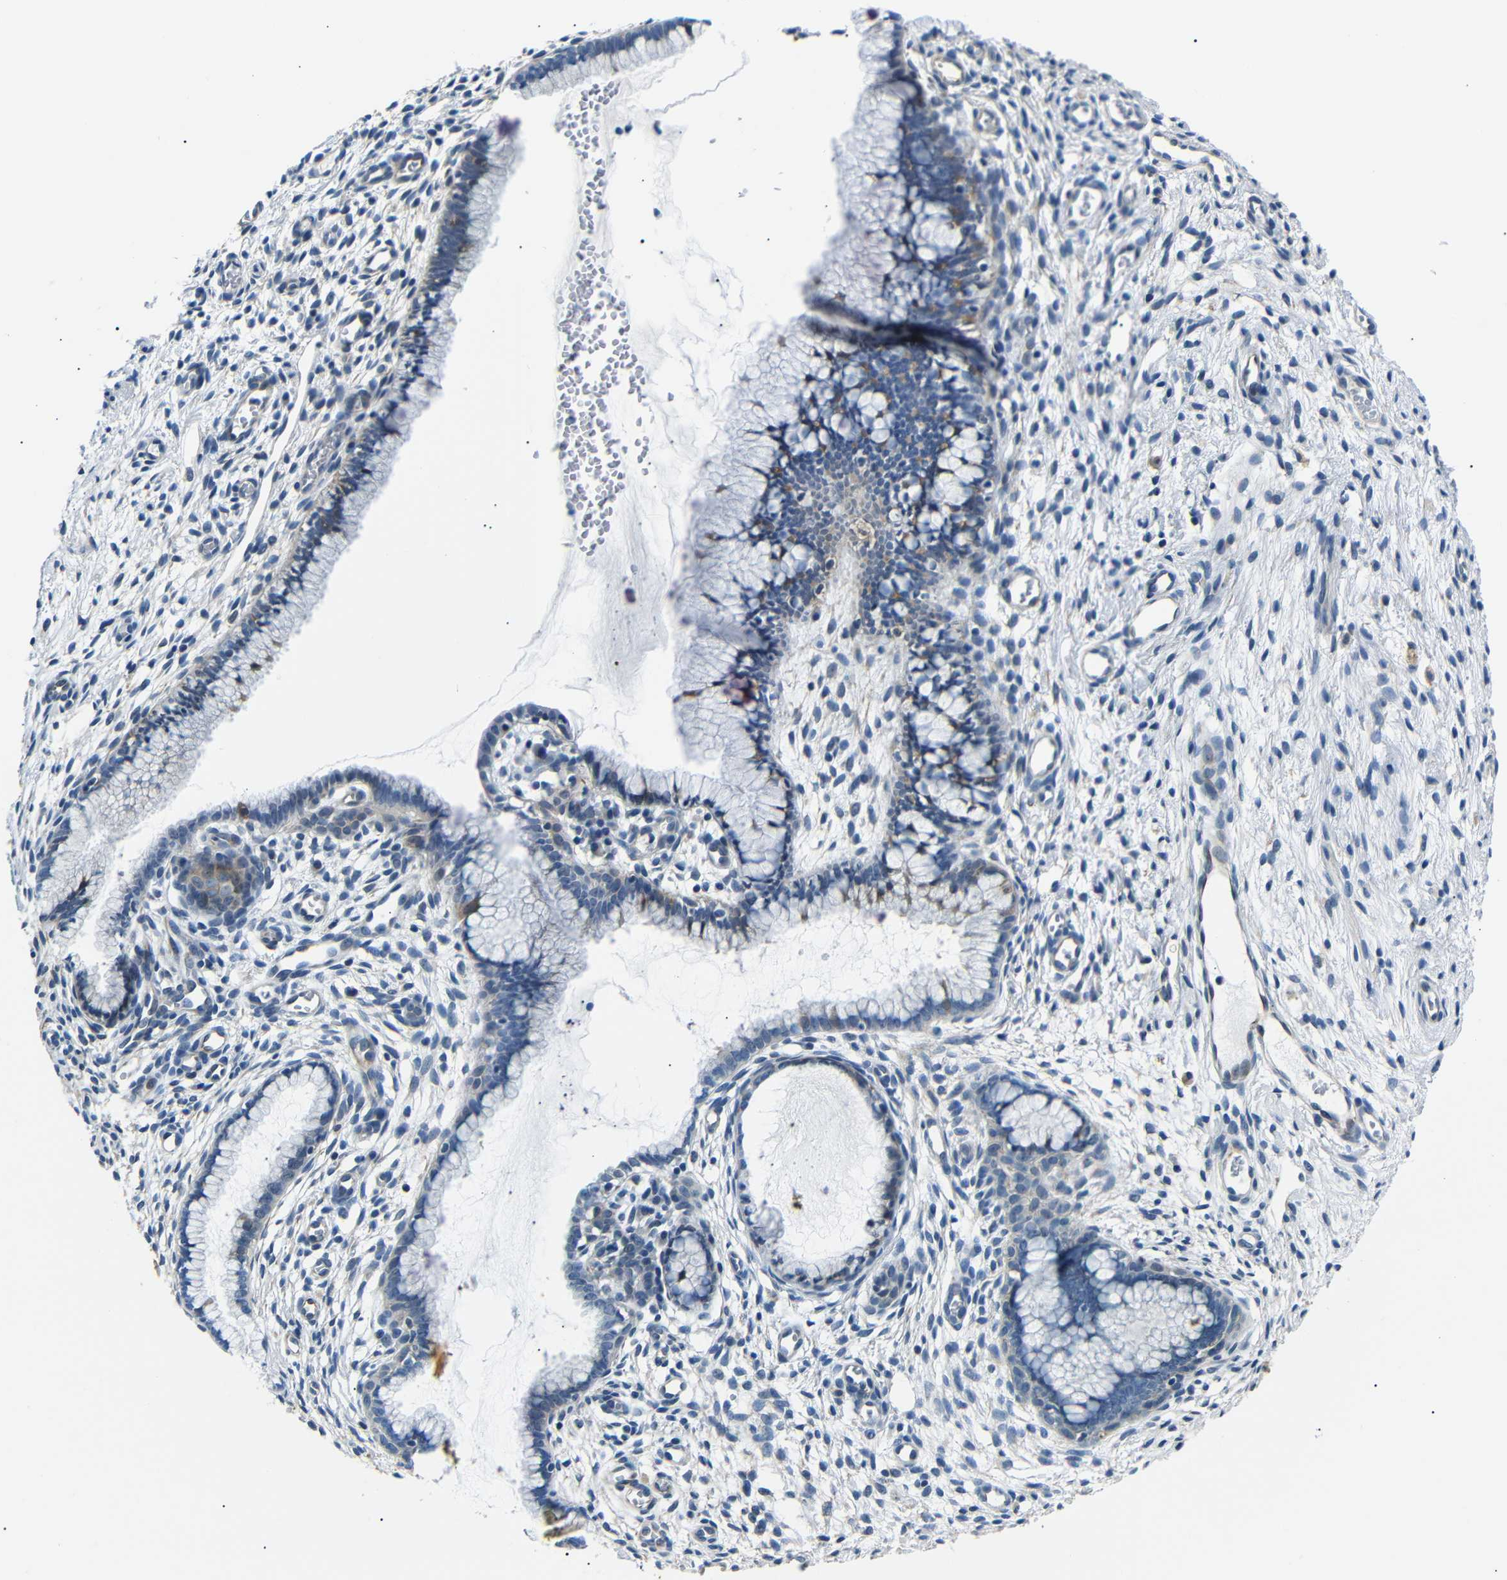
{"staining": {"intensity": "weak", "quantity": "<25%", "location": "cytoplasmic/membranous"}, "tissue": "cervix", "cell_type": "Glandular cells", "image_type": "normal", "snomed": [{"axis": "morphology", "description": "Normal tissue, NOS"}, {"axis": "topography", "description": "Cervix"}], "caption": "Glandular cells show no significant protein staining in unremarkable cervix. (Immunohistochemistry (ihc), brightfield microscopy, high magnification).", "gene": "TAFA1", "patient": {"sex": "female", "age": 65}}